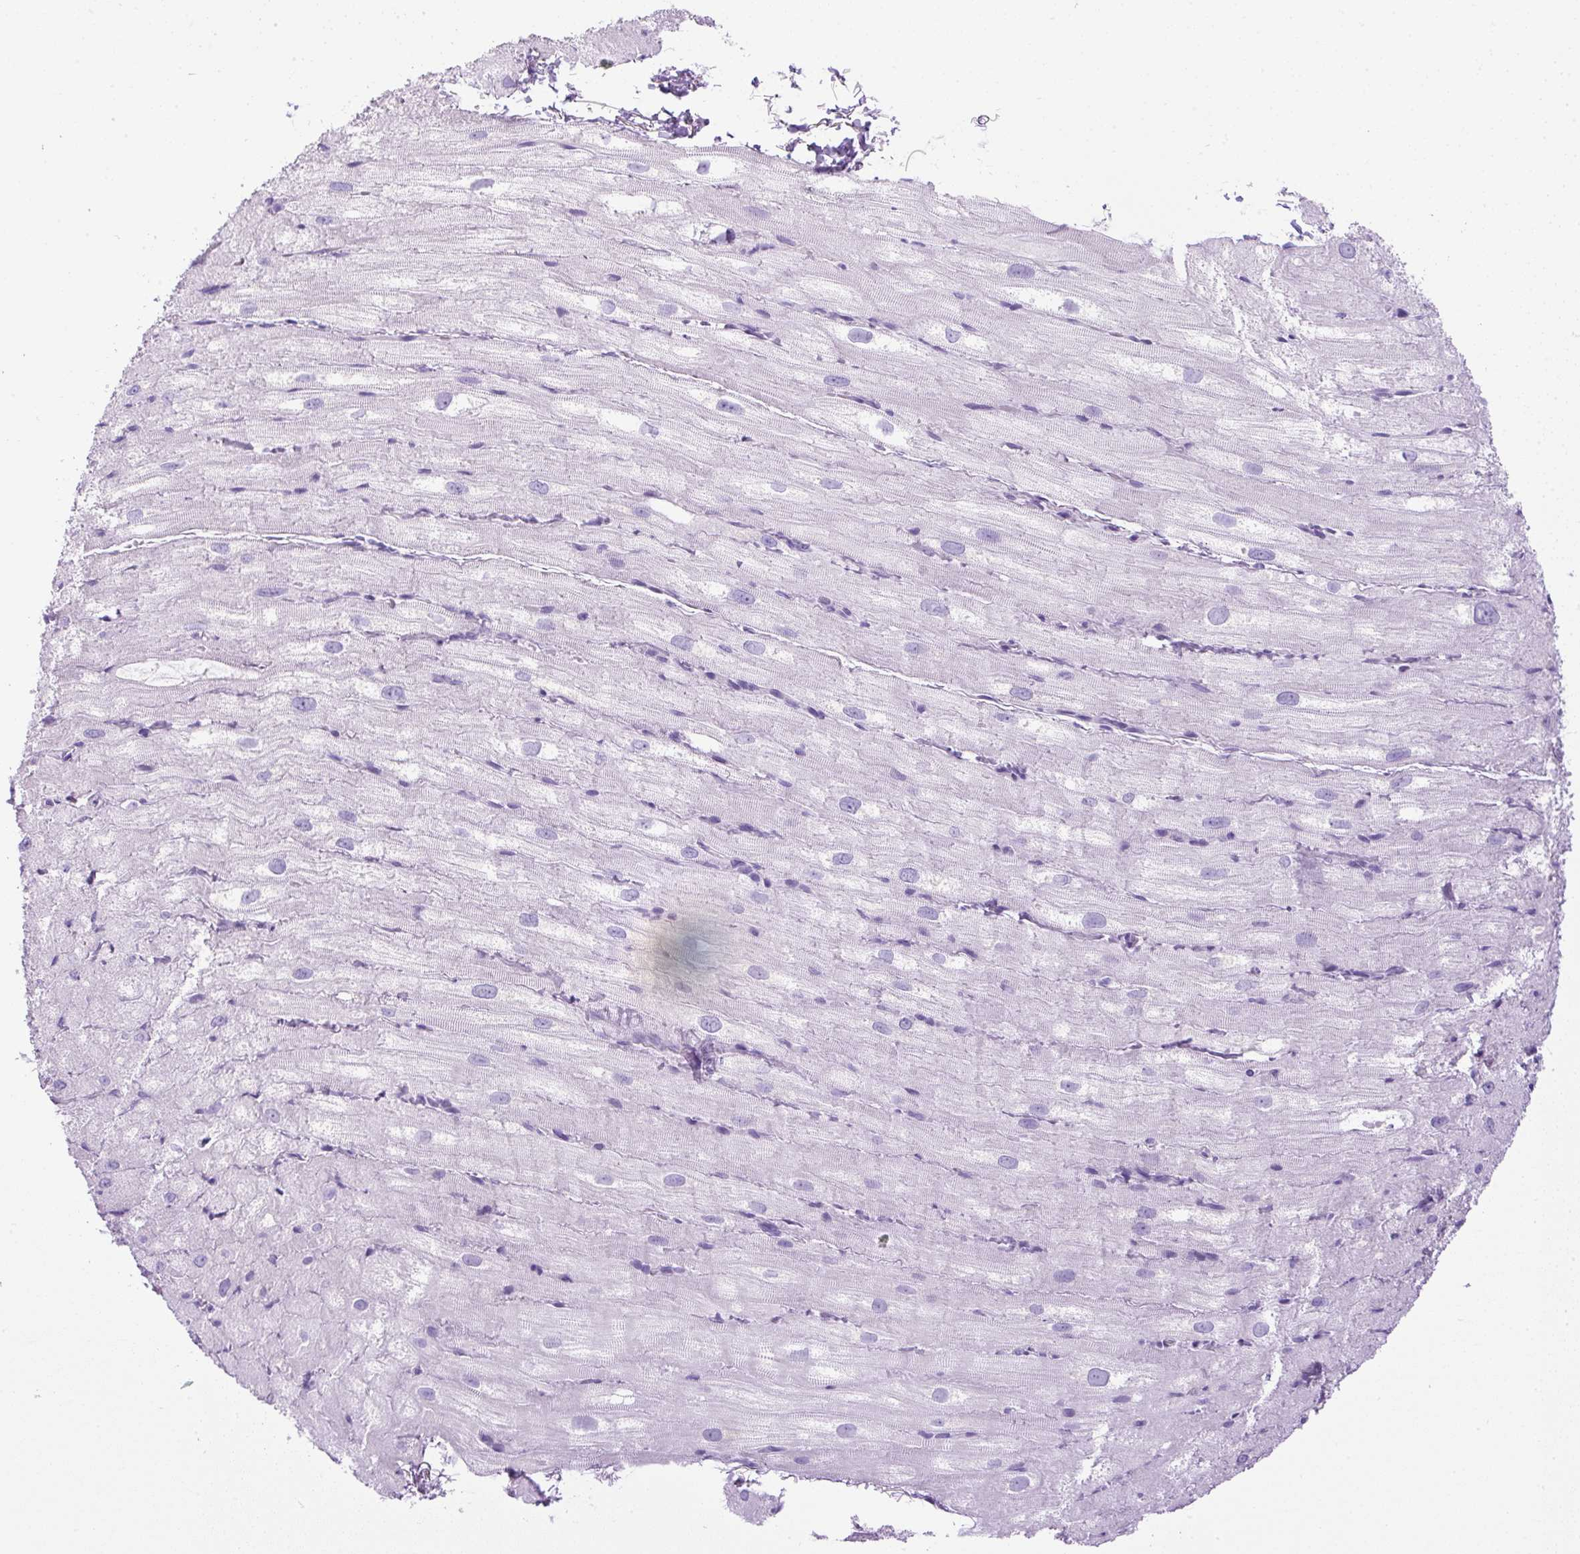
{"staining": {"intensity": "negative", "quantity": "none", "location": "none"}, "tissue": "heart muscle", "cell_type": "Cardiomyocytes", "image_type": "normal", "snomed": [{"axis": "morphology", "description": "Normal tissue, NOS"}, {"axis": "topography", "description": "Heart"}], "caption": "This is an IHC image of normal heart muscle. There is no staining in cardiomyocytes.", "gene": "UPP1", "patient": {"sex": "male", "age": 62}}